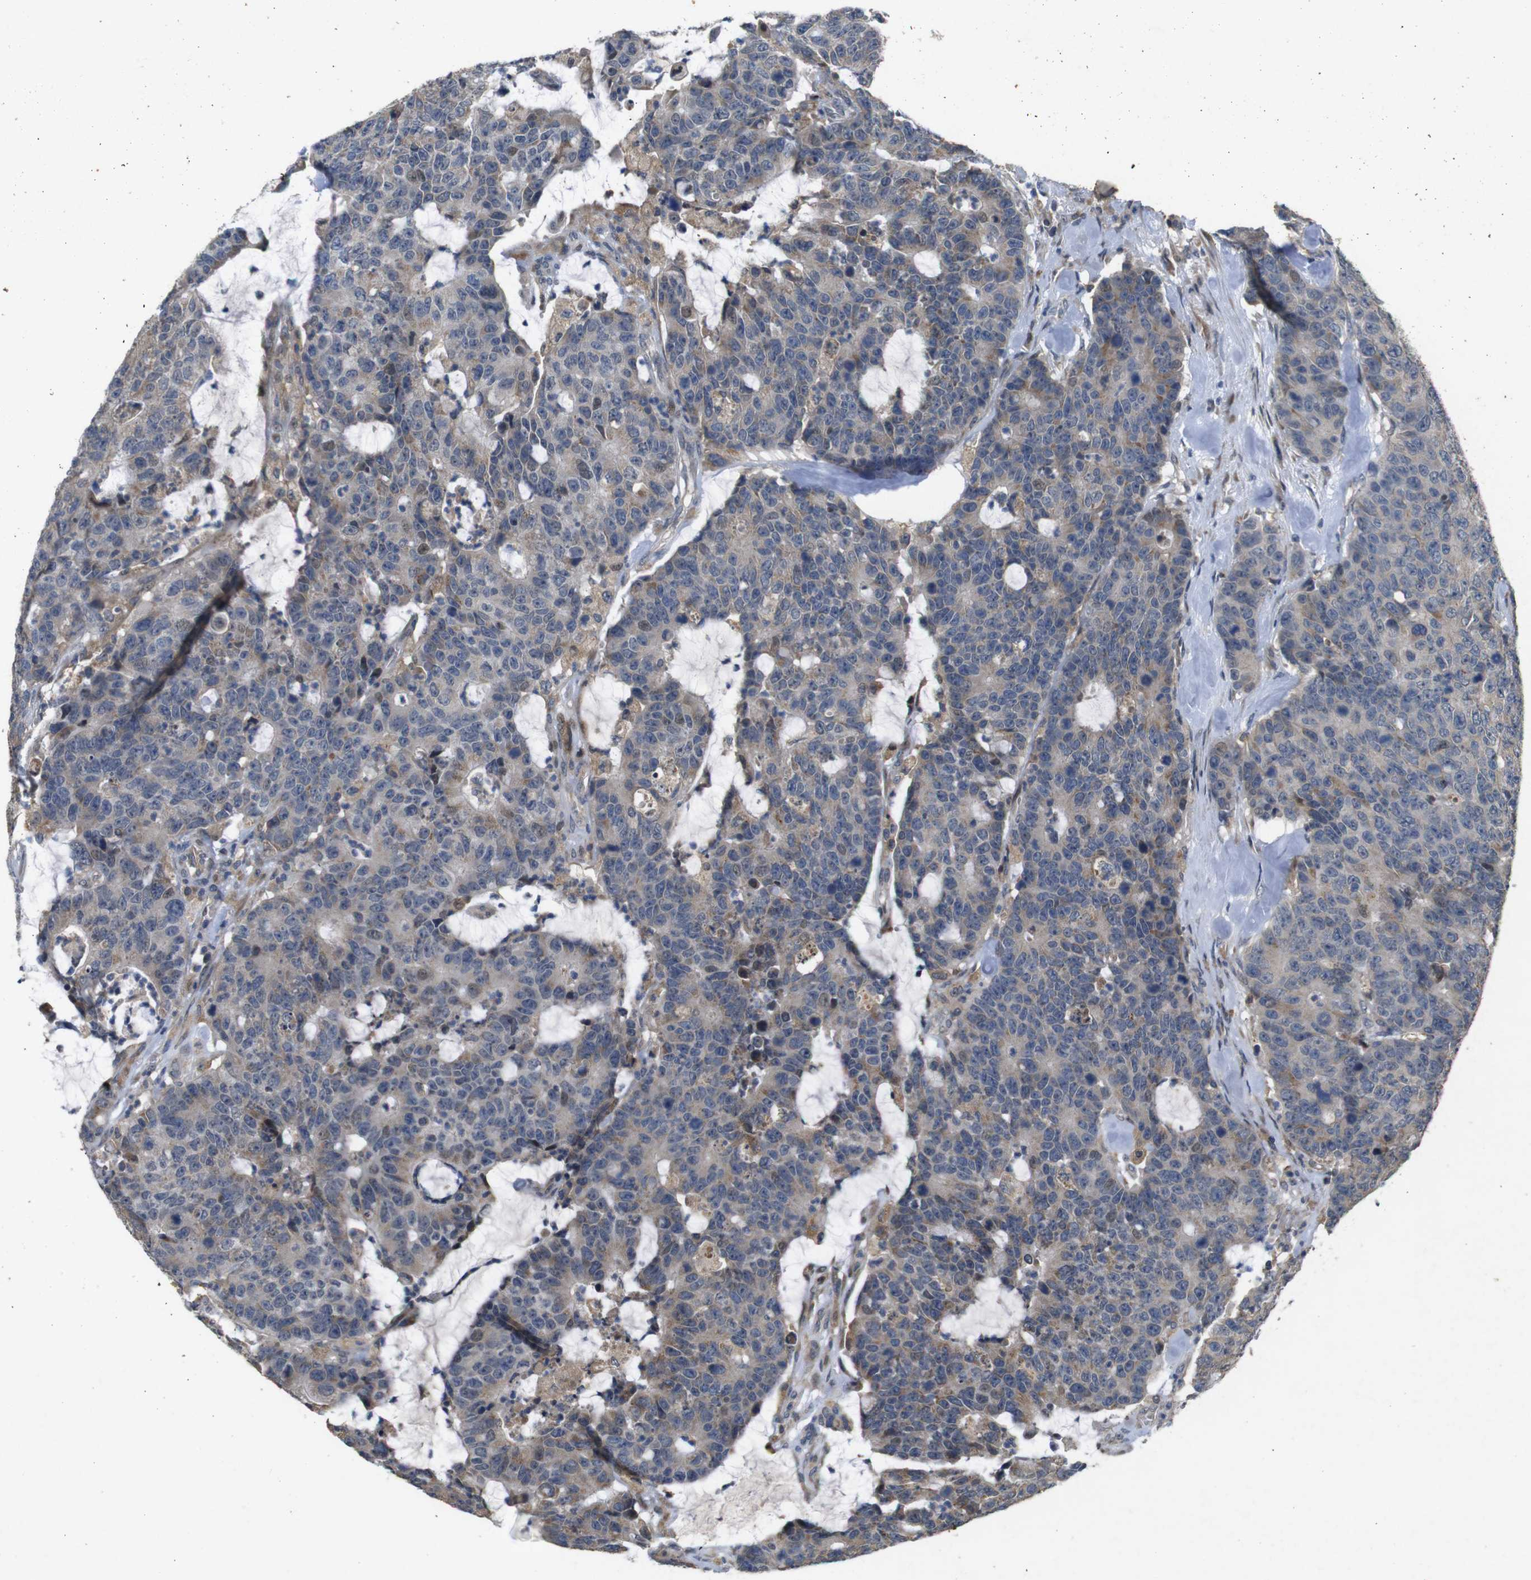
{"staining": {"intensity": "weak", "quantity": ">75%", "location": "cytoplasmic/membranous"}, "tissue": "colorectal cancer", "cell_type": "Tumor cells", "image_type": "cancer", "snomed": [{"axis": "morphology", "description": "Adenocarcinoma, NOS"}, {"axis": "topography", "description": "Colon"}], "caption": "Immunohistochemical staining of adenocarcinoma (colorectal) demonstrates weak cytoplasmic/membranous protein expression in about >75% of tumor cells.", "gene": "MAGI2", "patient": {"sex": "female", "age": 86}}